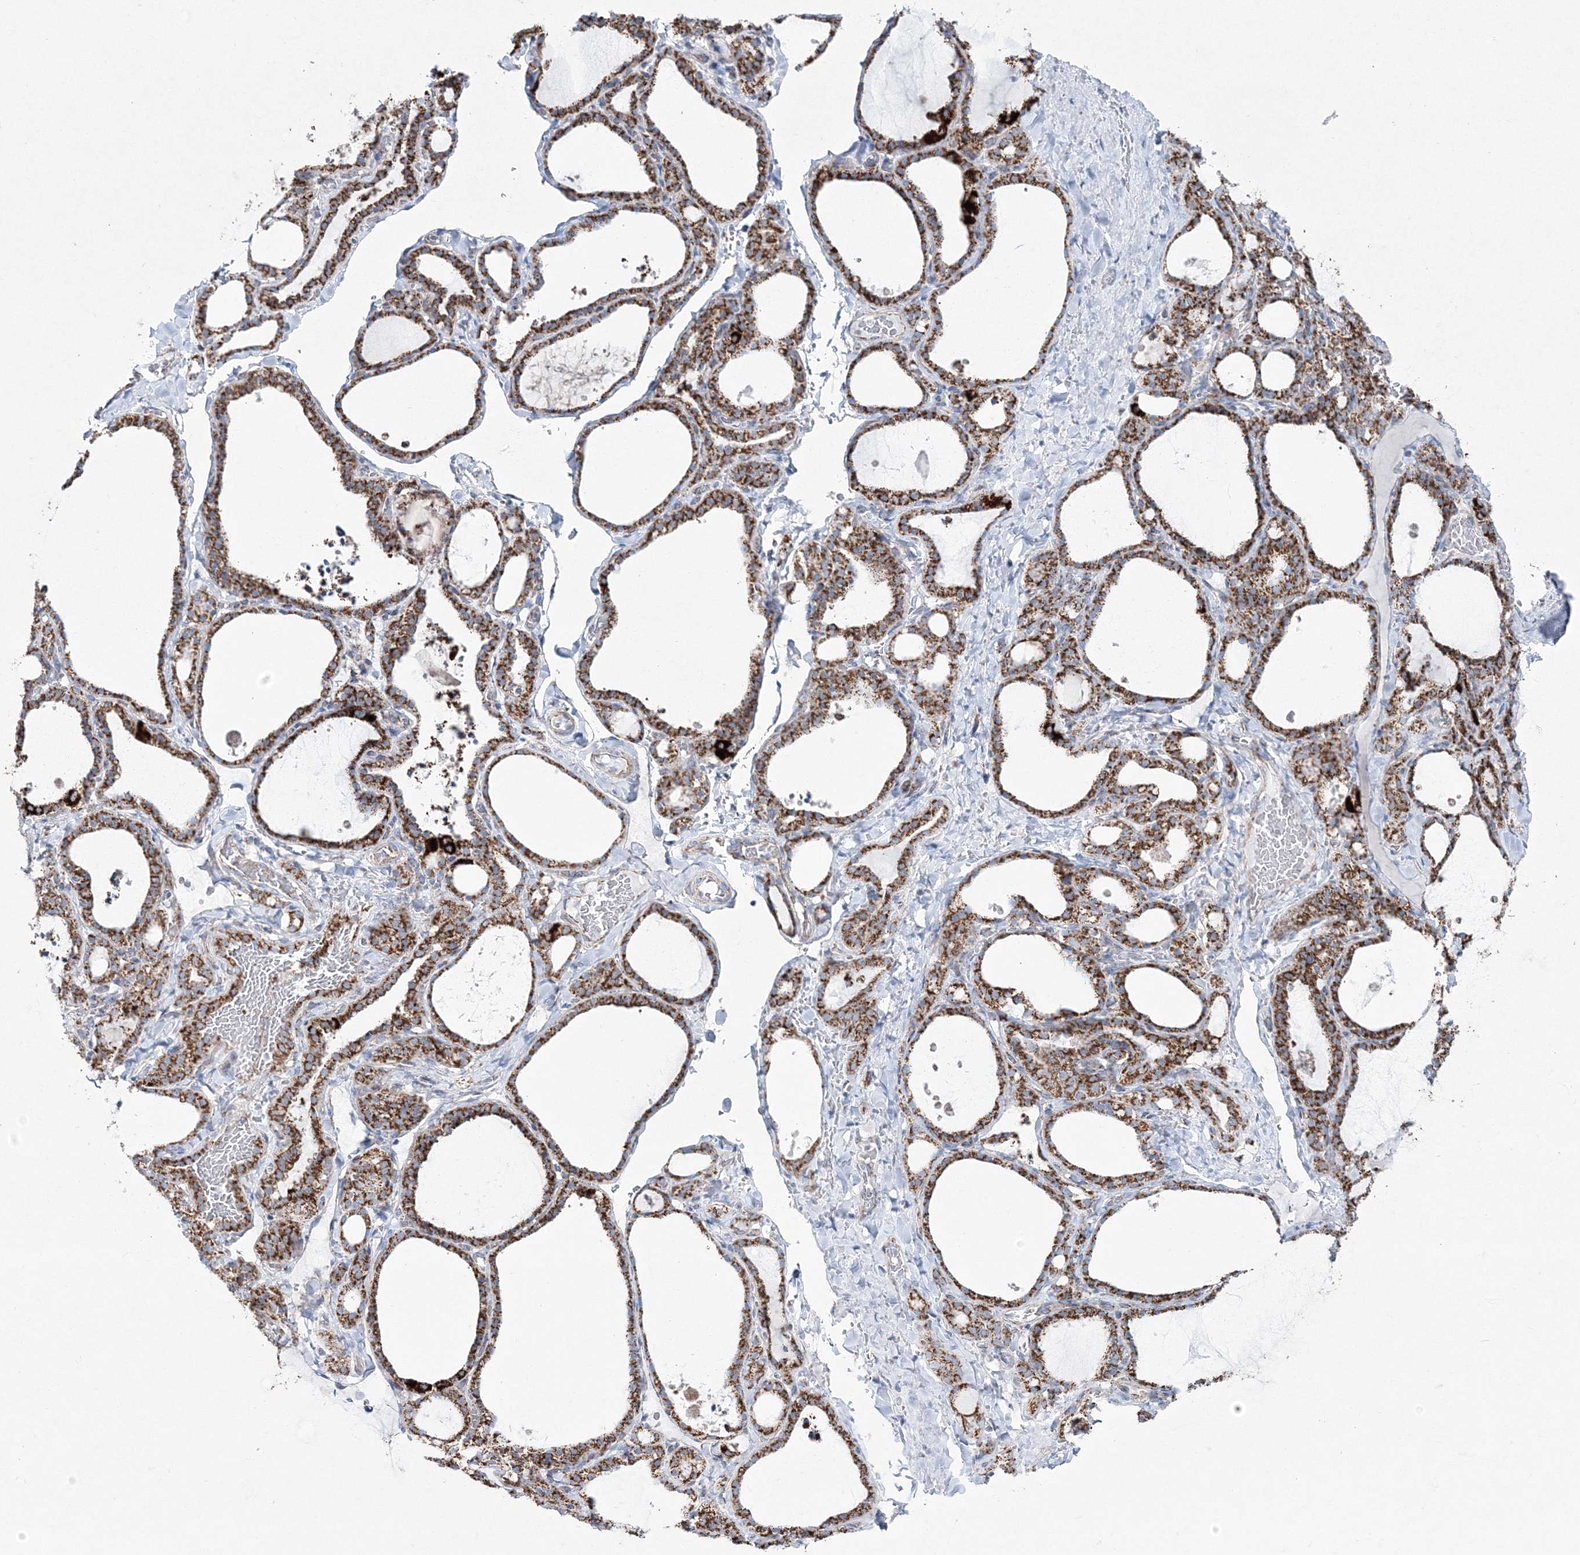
{"staining": {"intensity": "strong", "quantity": ">75%", "location": "cytoplasmic/membranous"}, "tissue": "thyroid gland", "cell_type": "Glandular cells", "image_type": "normal", "snomed": [{"axis": "morphology", "description": "Normal tissue, NOS"}, {"axis": "topography", "description": "Thyroid gland"}], "caption": "A brown stain labels strong cytoplasmic/membranous positivity of a protein in glandular cells of unremarkable human thyroid gland. (Stains: DAB (3,3'-diaminobenzidine) in brown, nuclei in blue, Microscopy: brightfield microscopy at high magnification).", "gene": "HIBCH", "patient": {"sex": "female", "age": 22}}